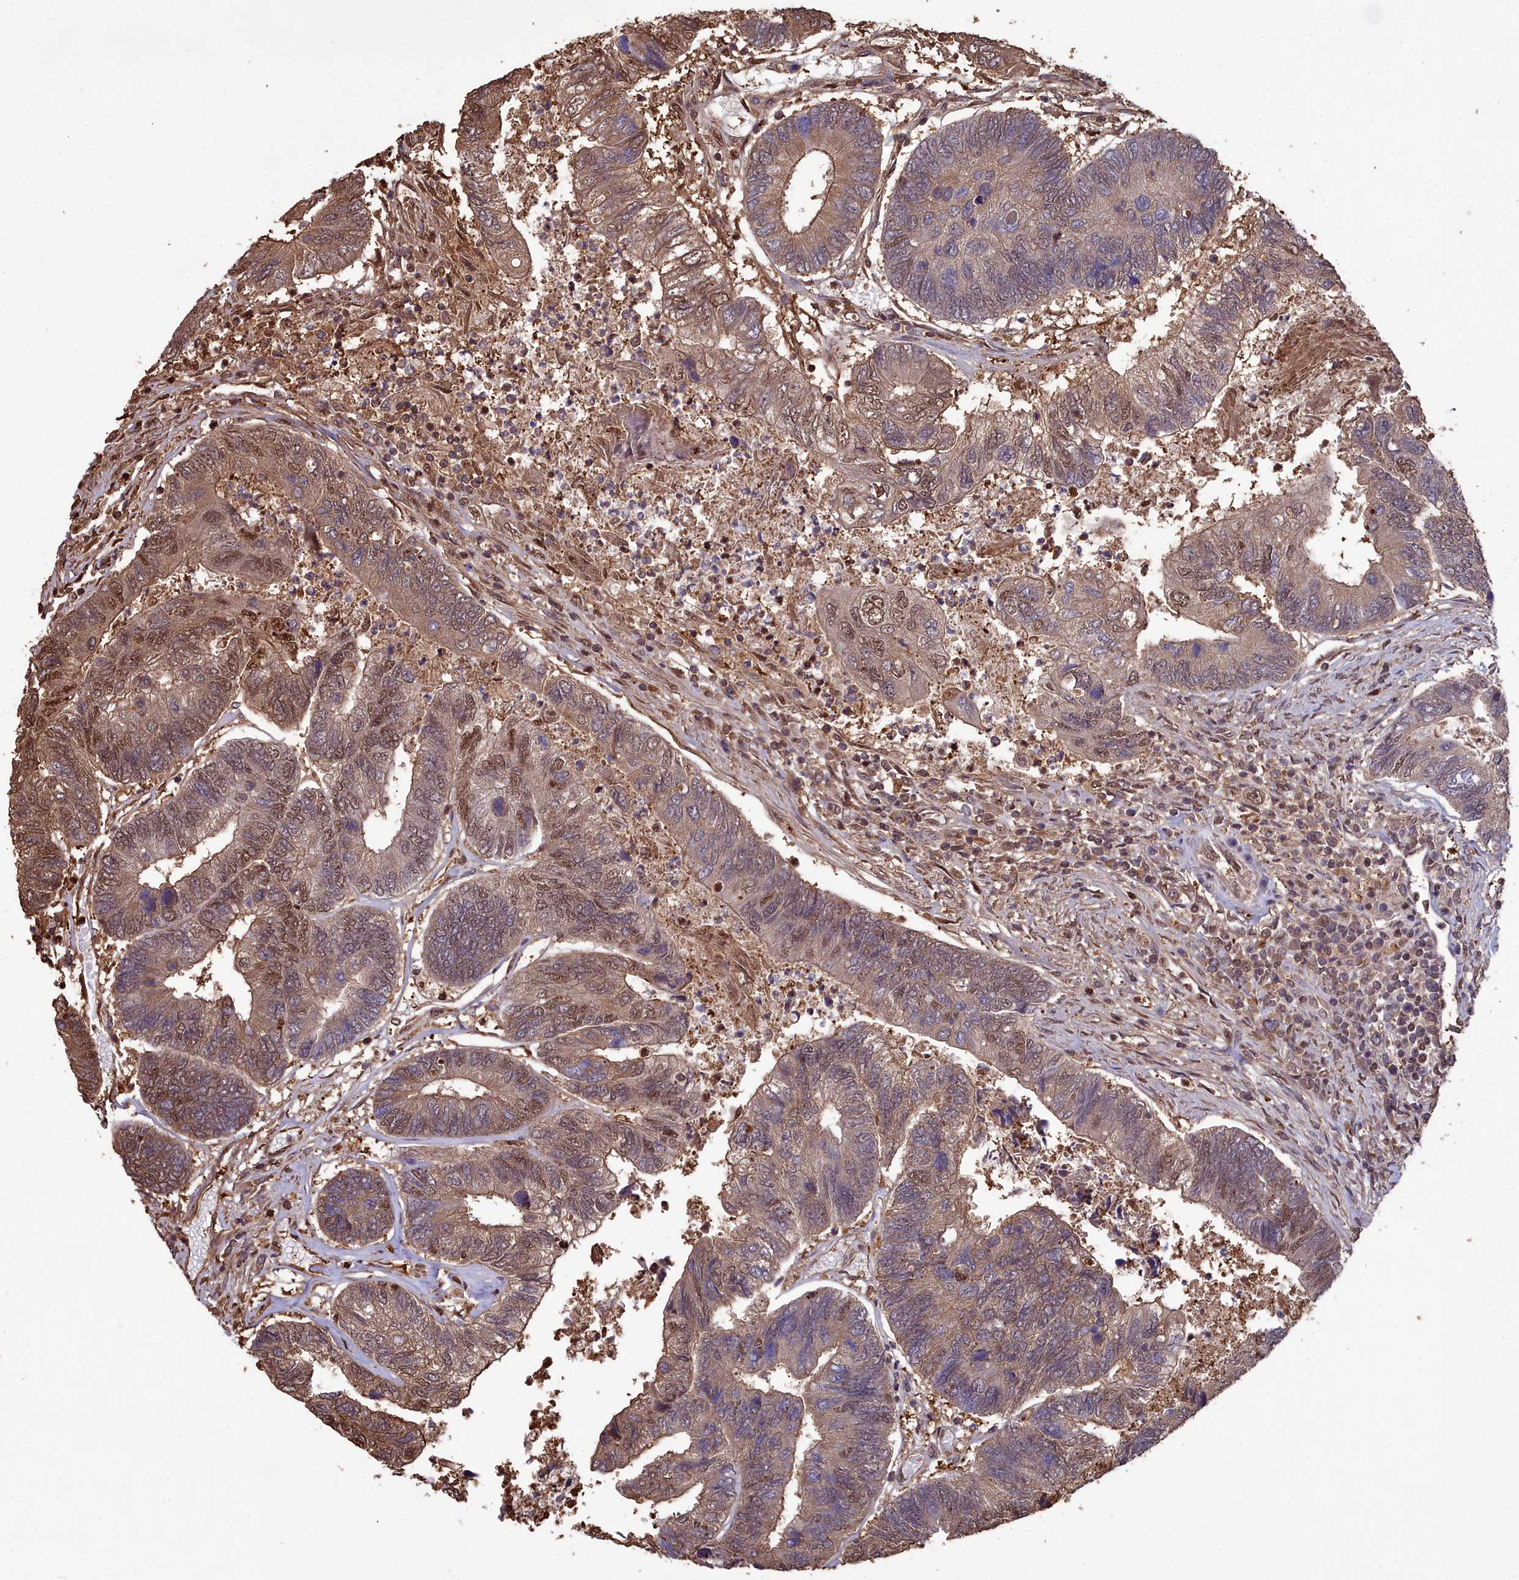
{"staining": {"intensity": "moderate", "quantity": ">75%", "location": "cytoplasmic/membranous,nuclear"}, "tissue": "colorectal cancer", "cell_type": "Tumor cells", "image_type": "cancer", "snomed": [{"axis": "morphology", "description": "Adenocarcinoma, NOS"}, {"axis": "topography", "description": "Colon"}], "caption": "There is medium levels of moderate cytoplasmic/membranous and nuclear staining in tumor cells of colorectal cancer, as demonstrated by immunohistochemical staining (brown color).", "gene": "GAPDH", "patient": {"sex": "female", "age": 67}}